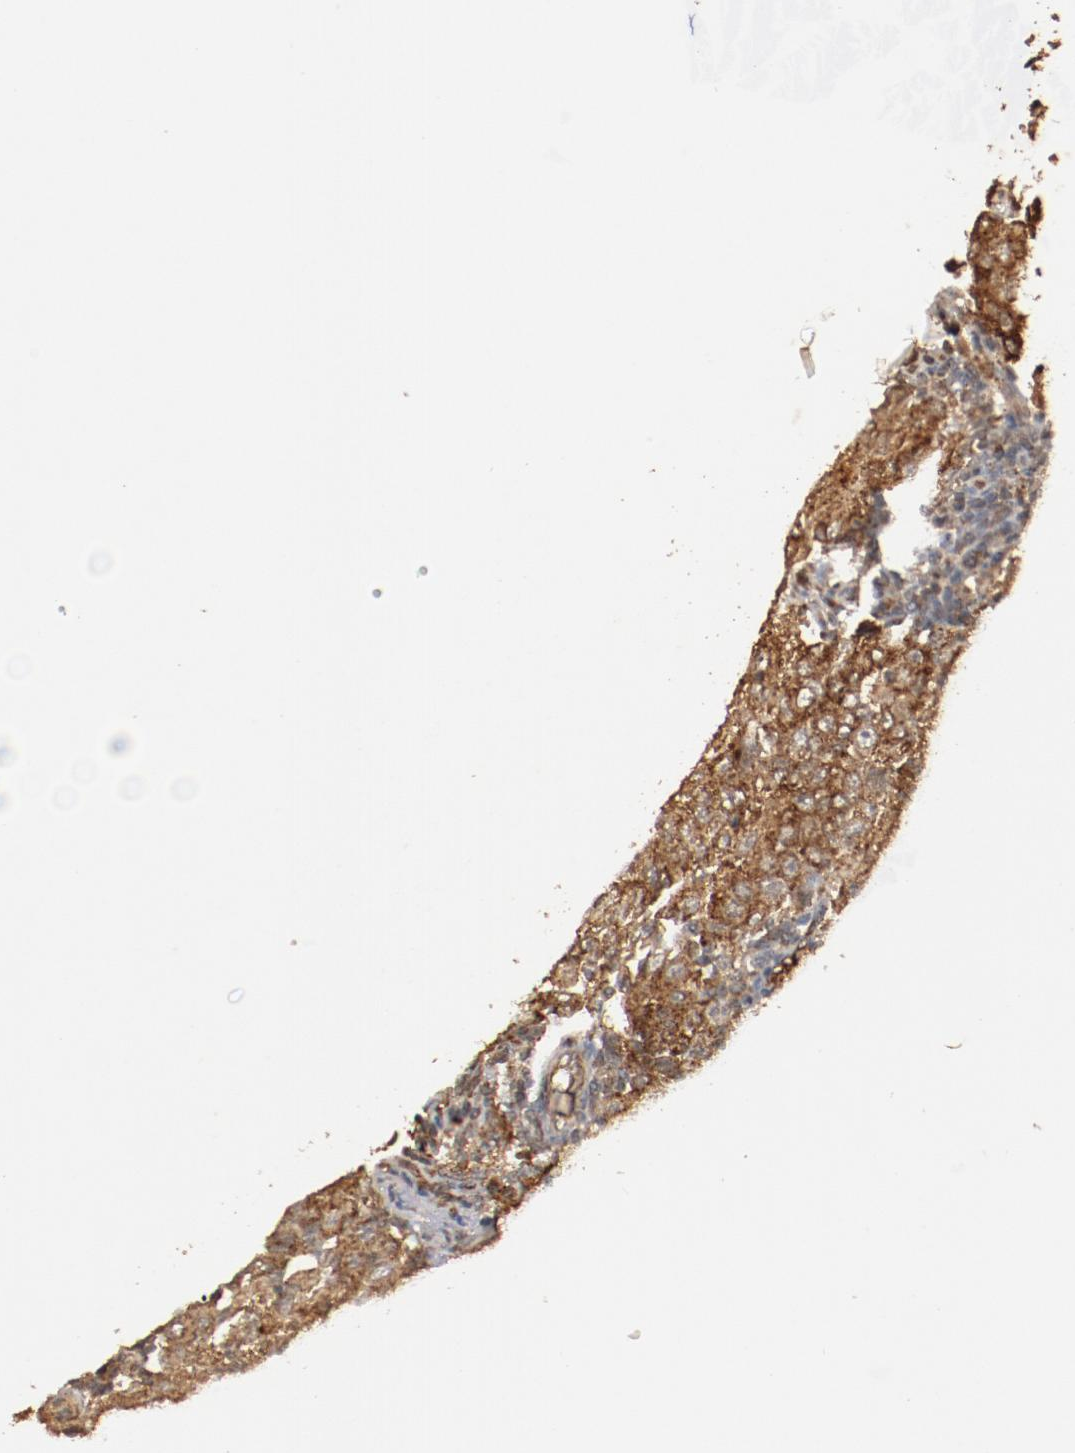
{"staining": {"intensity": "moderate", "quantity": ">75%", "location": "cytoplasmic/membranous"}, "tissue": "lymph node", "cell_type": "Germinal center cells", "image_type": "normal", "snomed": [{"axis": "morphology", "description": "Normal tissue, NOS"}, {"axis": "topography", "description": "Lymph node"}], "caption": "Immunohistochemistry (DAB (3,3'-diaminobenzidine)) staining of benign lymph node exhibits moderate cytoplasmic/membranous protein expression in about >75% of germinal center cells. The staining was performed using DAB, with brown indicating positive protein expression. Nuclei are stained blue with hematoxylin.", "gene": "TENM1", "patient": {"sex": "female", "age": 42}}